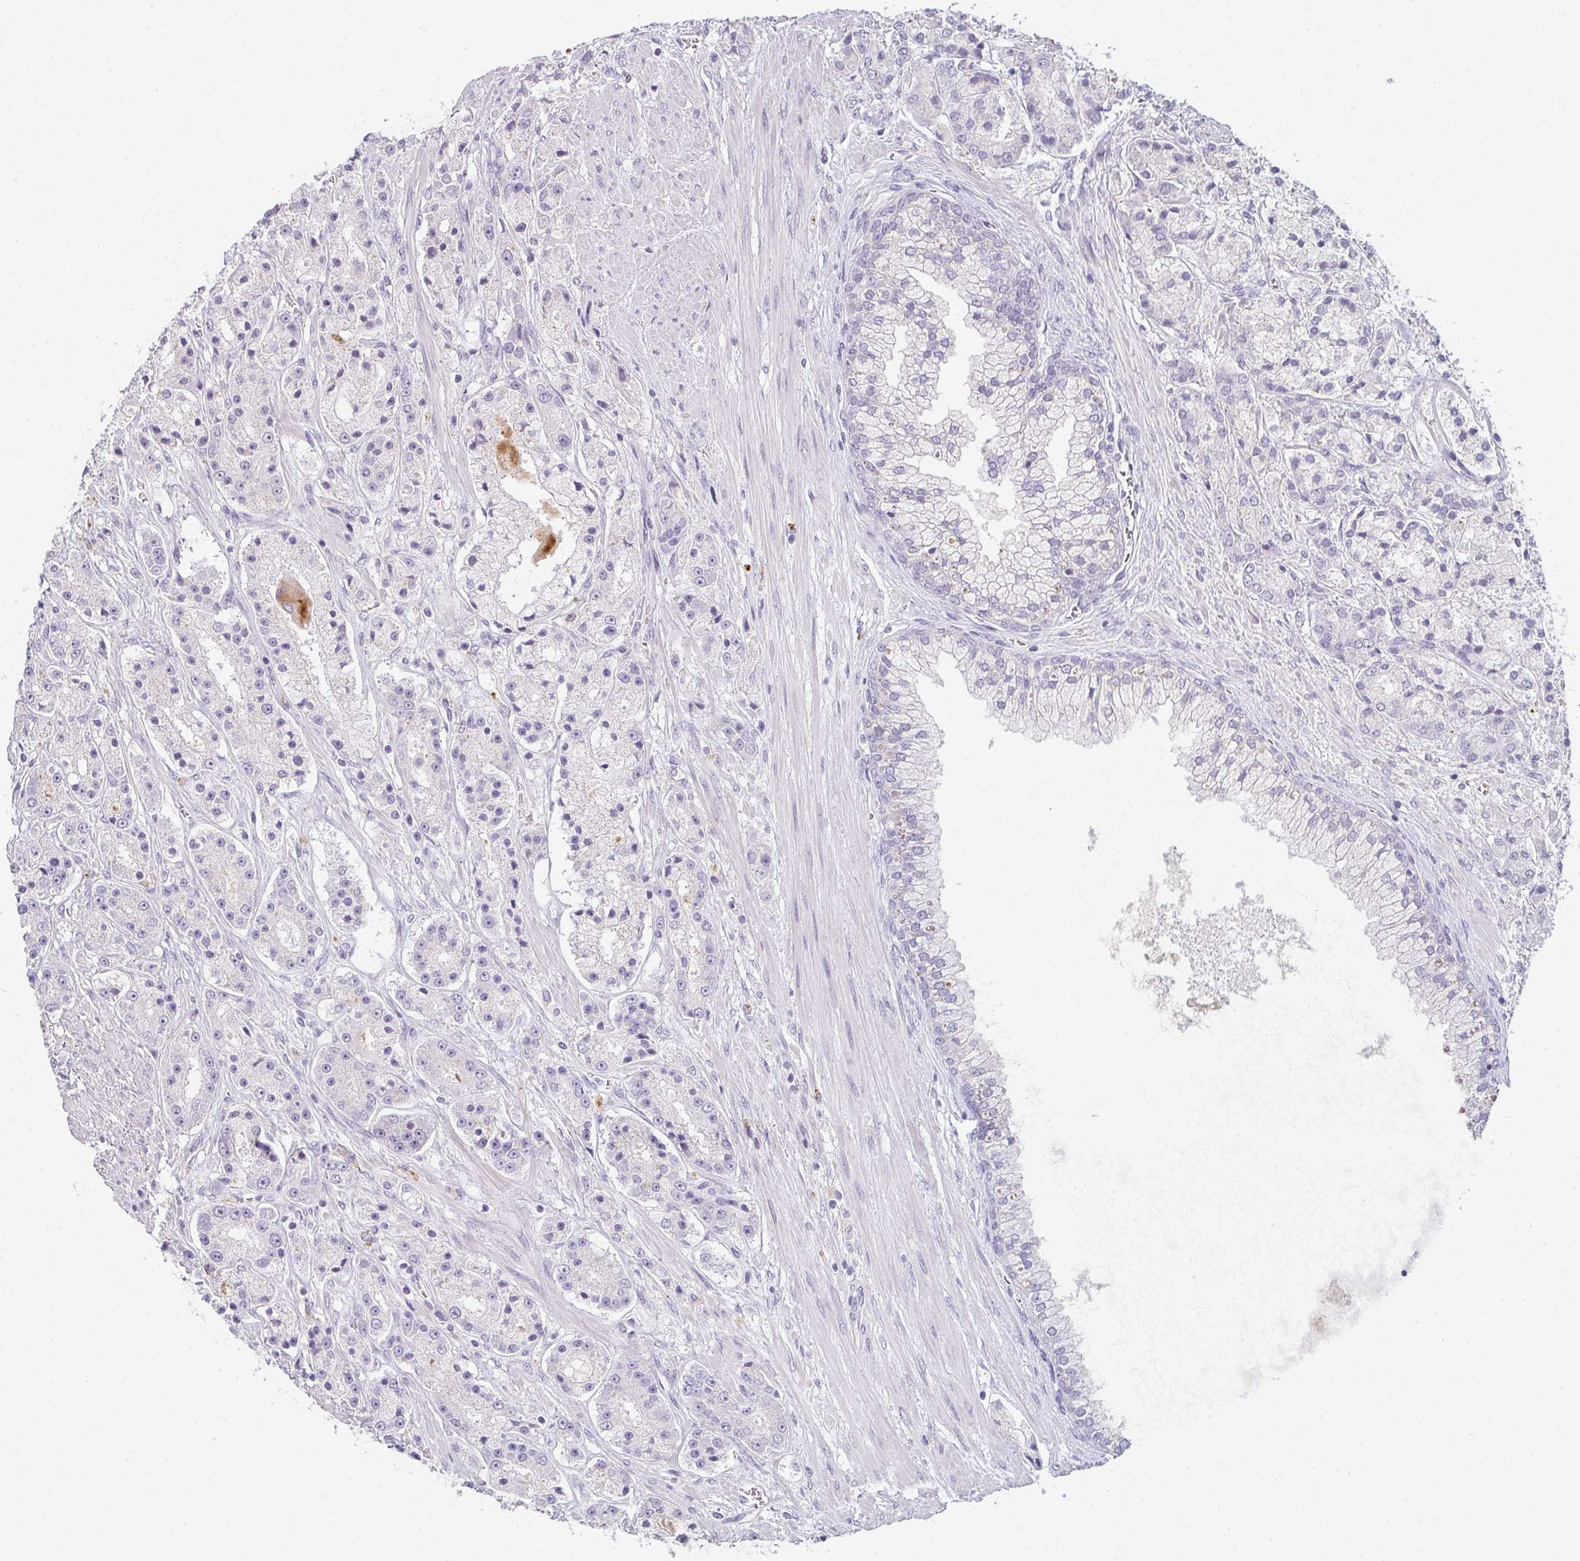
{"staining": {"intensity": "negative", "quantity": "none", "location": "none"}, "tissue": "prostate cancer", "cell_type": "Tumor cells", "image_type": "cancer", "snomed": [{"axis": "morphology", "description": "Adenocarcinoma, High grade"}, {"axis": "topography", "description": "Prostate"}], "caption": "The micrograph reveals no significant expression in tumor cells of prostate cancer (high-grade adenocarcinoma).", "gene": "C1QTNF8", "patient": {"sex": "male", "age": 67}}